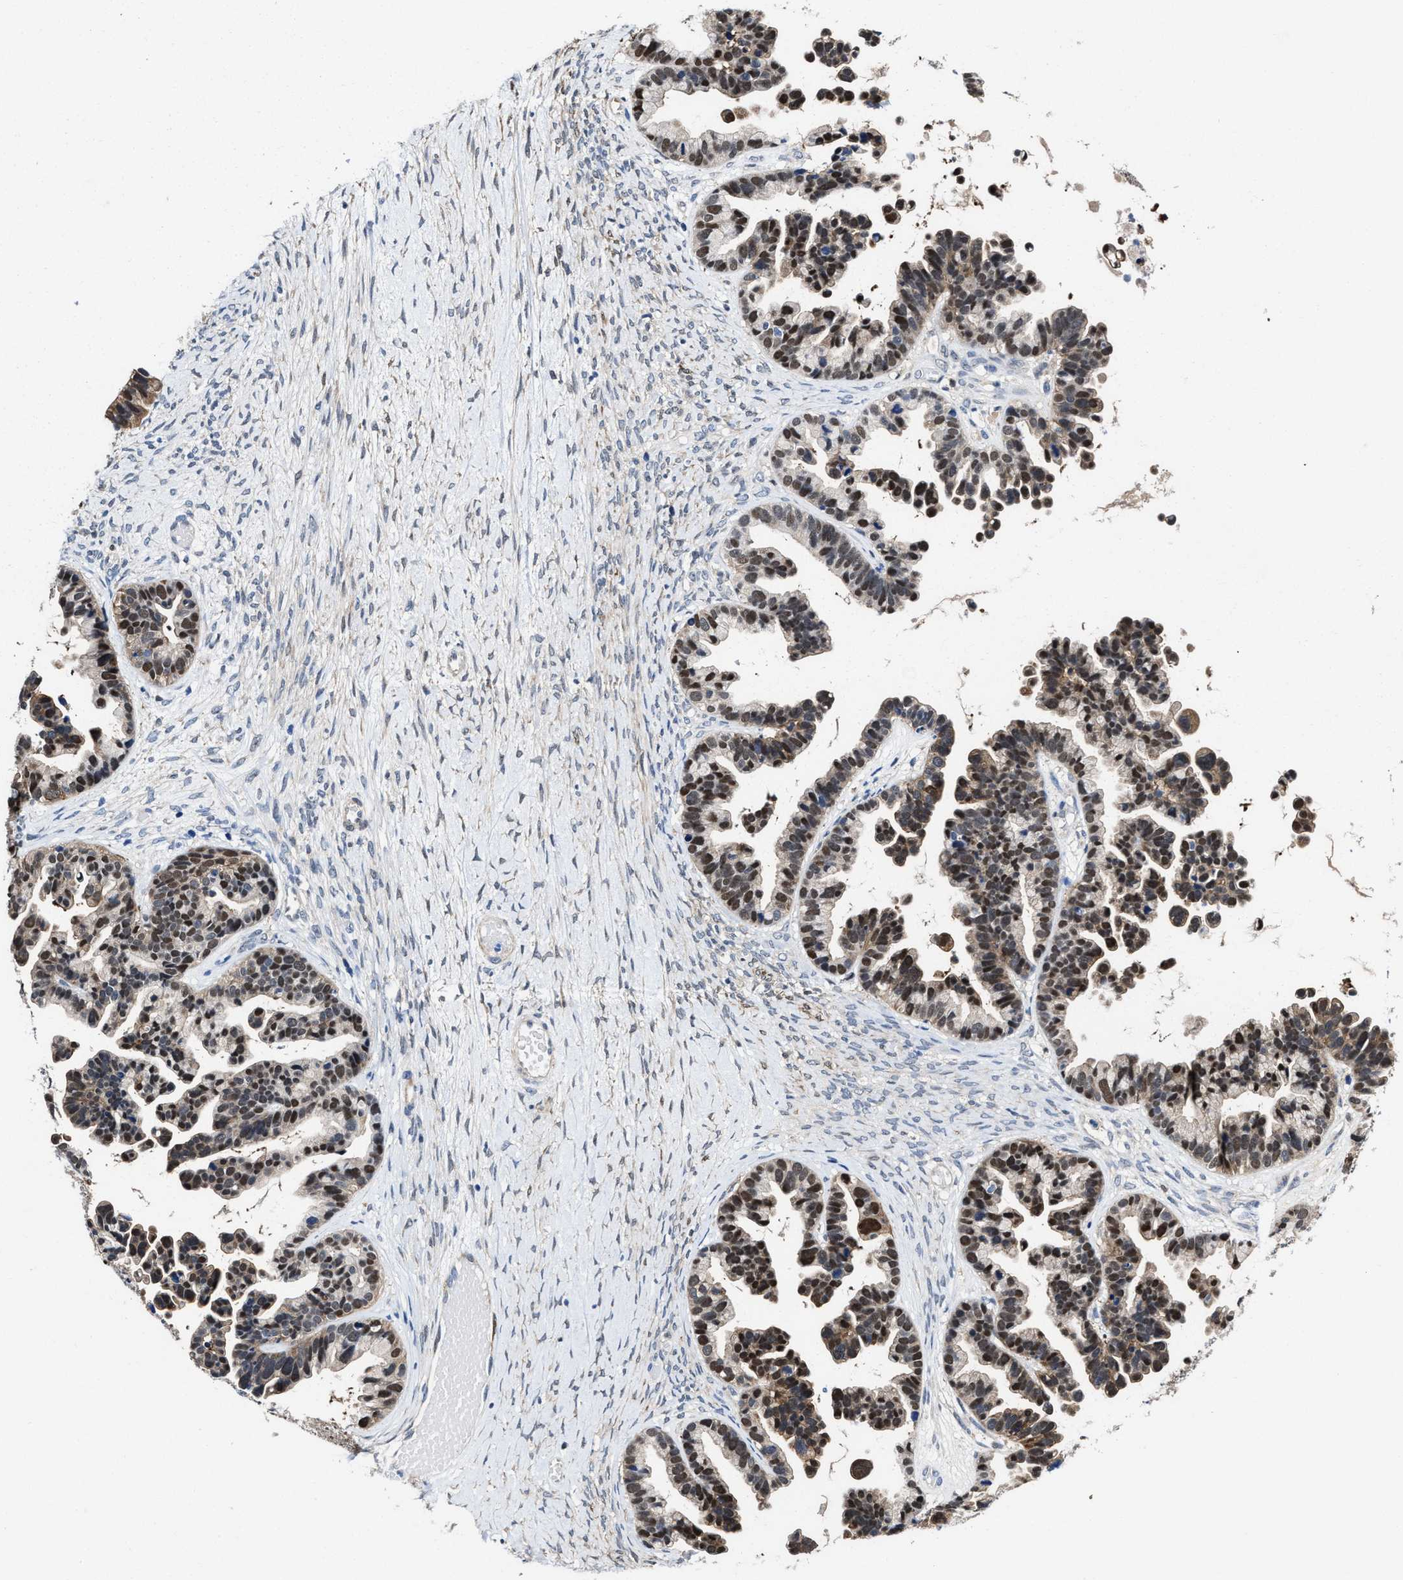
{"staining": {"intensity": "strong", "quantity": "25%-75%", "location": "nuclear"}, "tissue": "ovarian cancer", "cell_type": "Tumor cells", "image_type": "cancer", "snomed": [{"axis": "morphology", "description": "Cystadenocarcinoma, serous, NOS"}, {"axis": "topography", "description": "Ovary"}], "caption": "Ovarian cancer stained with a protein marker displays strong staining in tumor cells.", "gene": "KIF12", "patient": {"sex": "female", "age": 56}}